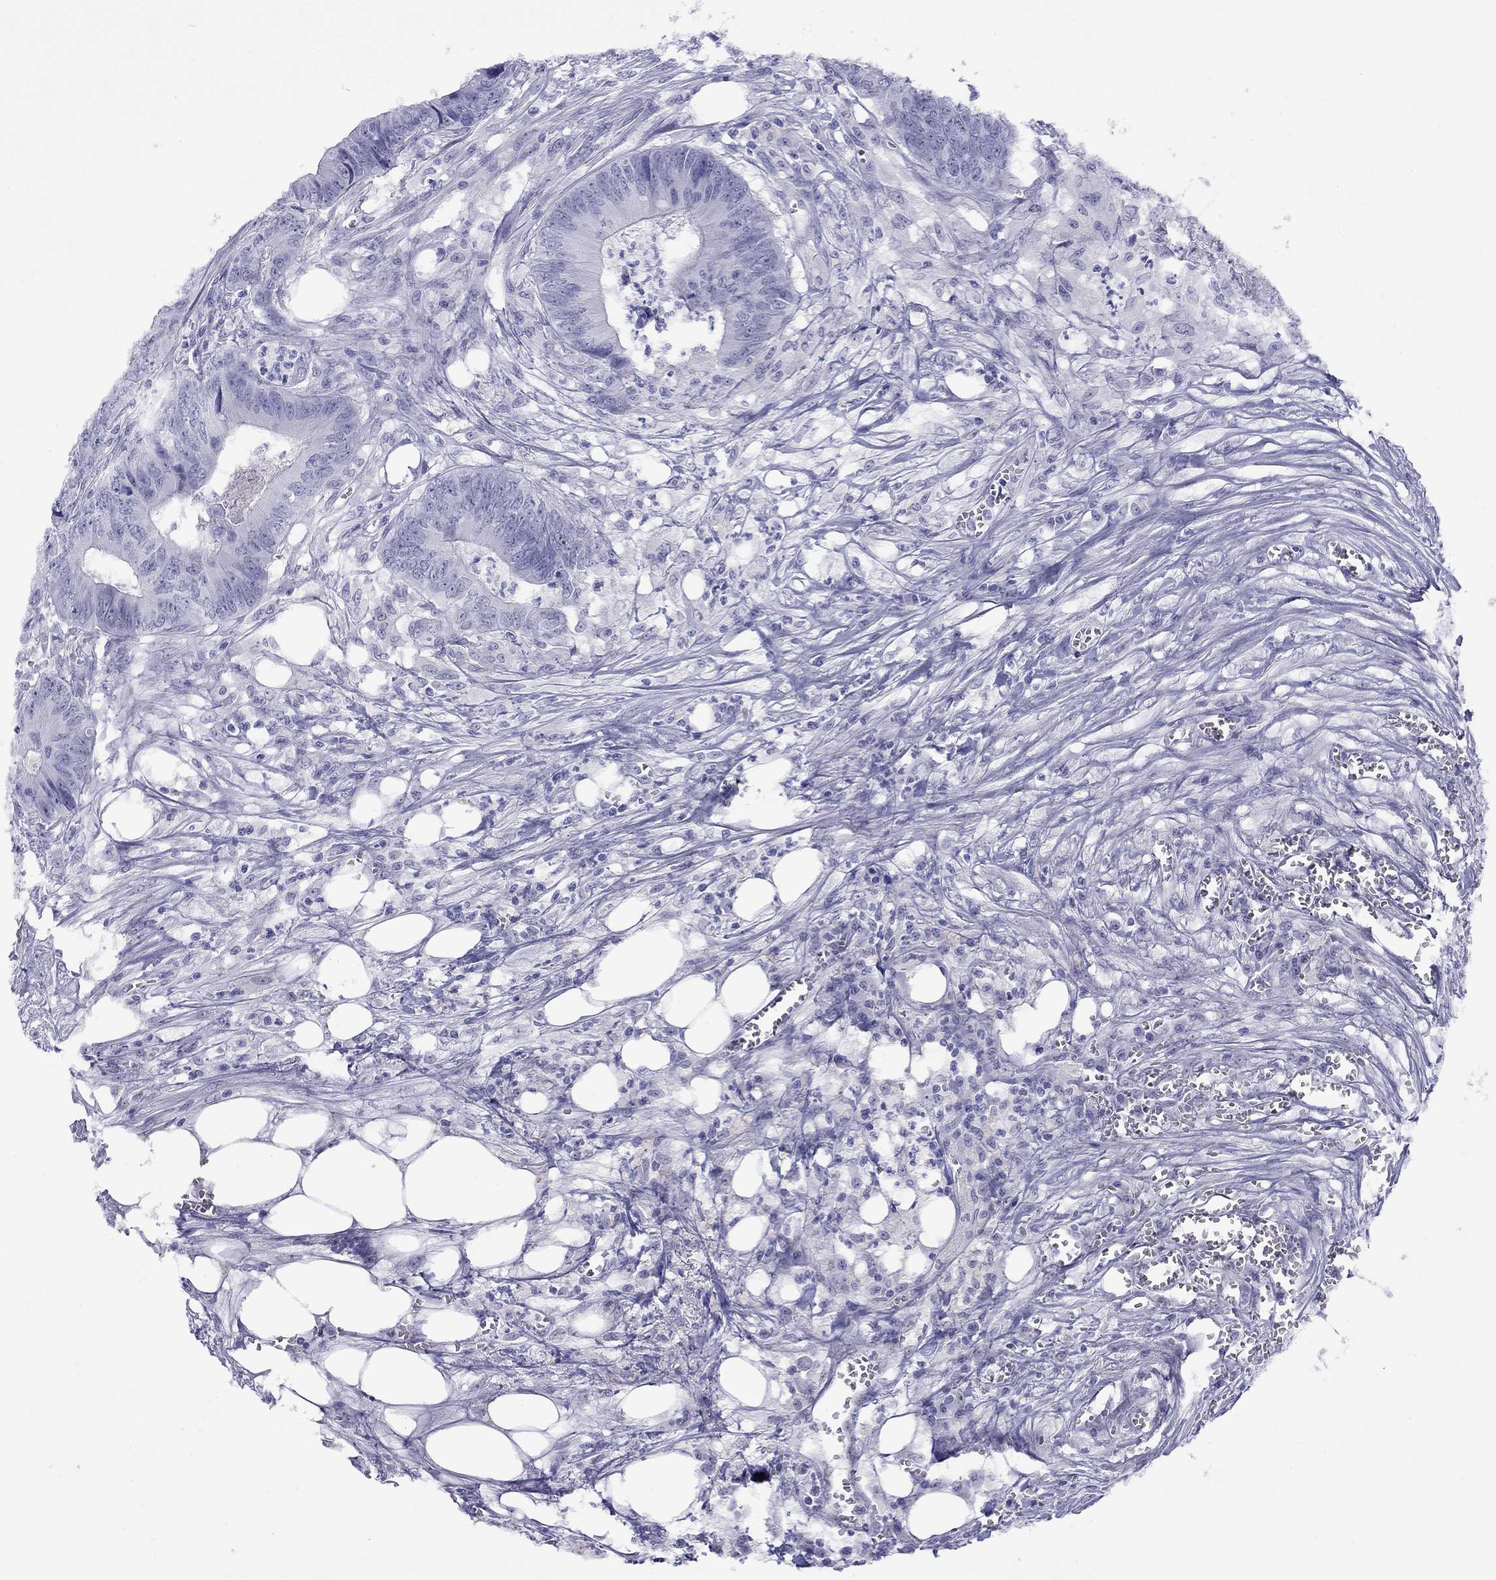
{"staining": {"intensity": "negative", "quantity": "none", "location": "none"}, "tissue": "colorectal cancer", "cell_type": "Tumor cells", "image_type": "cancer", "snomed": [{"axis": "morphology", "description": "Adenocarcinoma, NOS"}, {"axis": "topography", "description": "Colon"}], "caption": "Immunohistochemistry (IHC) image of colorectal cancer (adenocarcinoma) stained for a protein (brown), which demonstrates no positivity in tumor cells.", "gene": "SLC30A8", "patient": {"sex": "male", "age": 84}}